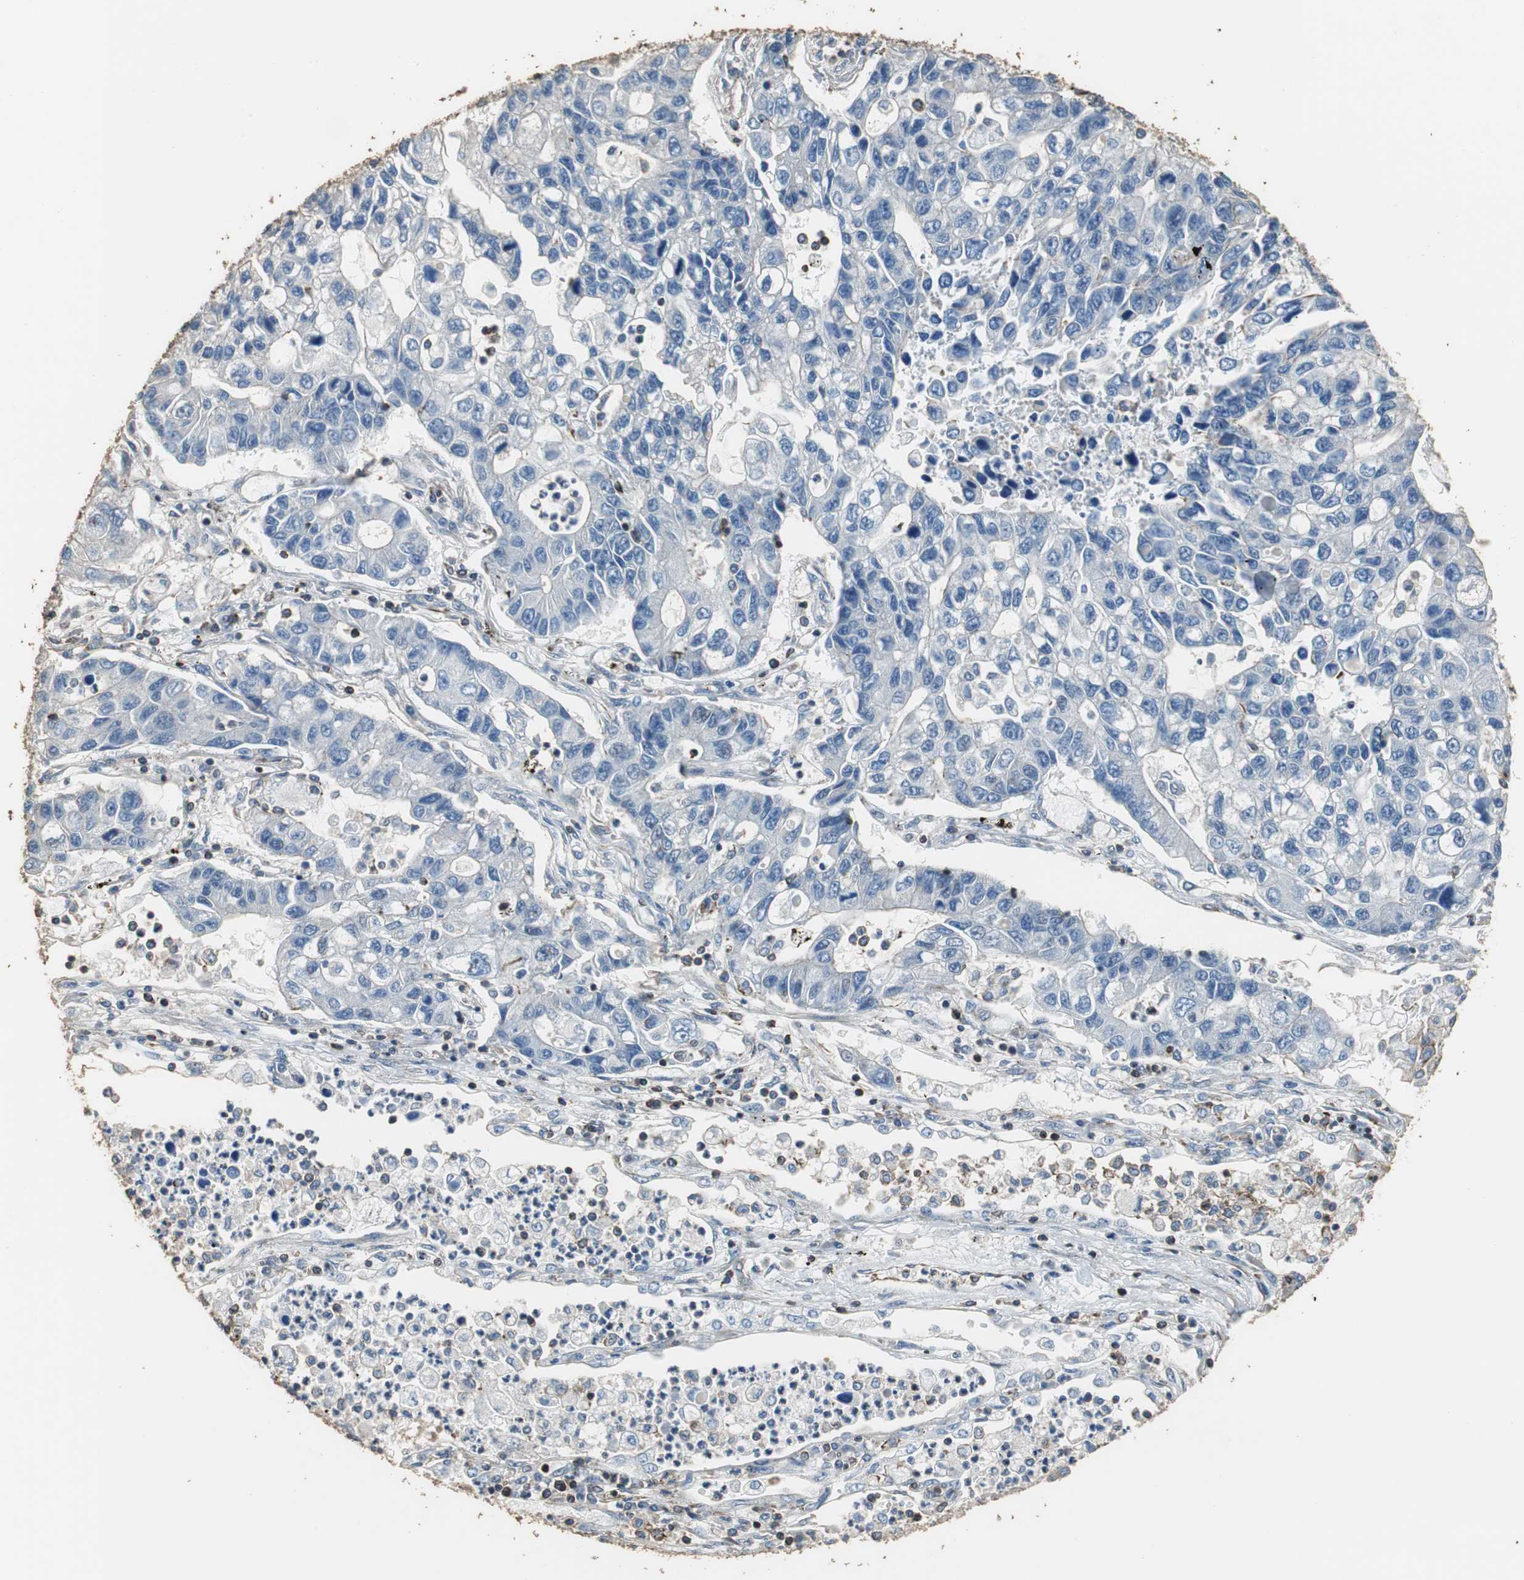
{"staining": {"intensity": "negative", "quantity": "none", "location": "none"}, "tissue": "lung cancer", "cell_type": "Tumor cells", "image_type": "cancer", "snomed": [{"axis": "morphology", "description": "Adenocarcinoma, NOS"}, {"axis": "topography", "description": "Lung"}], "caption": "High magnification brightfield microscopy of adenocarcinoma (lung) stained with DAB (brown) and counterstained with hematoxylin (blue): tumor cells show no significant staining. (DAB IHC visualized using brightfield microscopy, high magnification).", "gene": "PRKRA", "patient": {"sex": "female", "age": 51}}